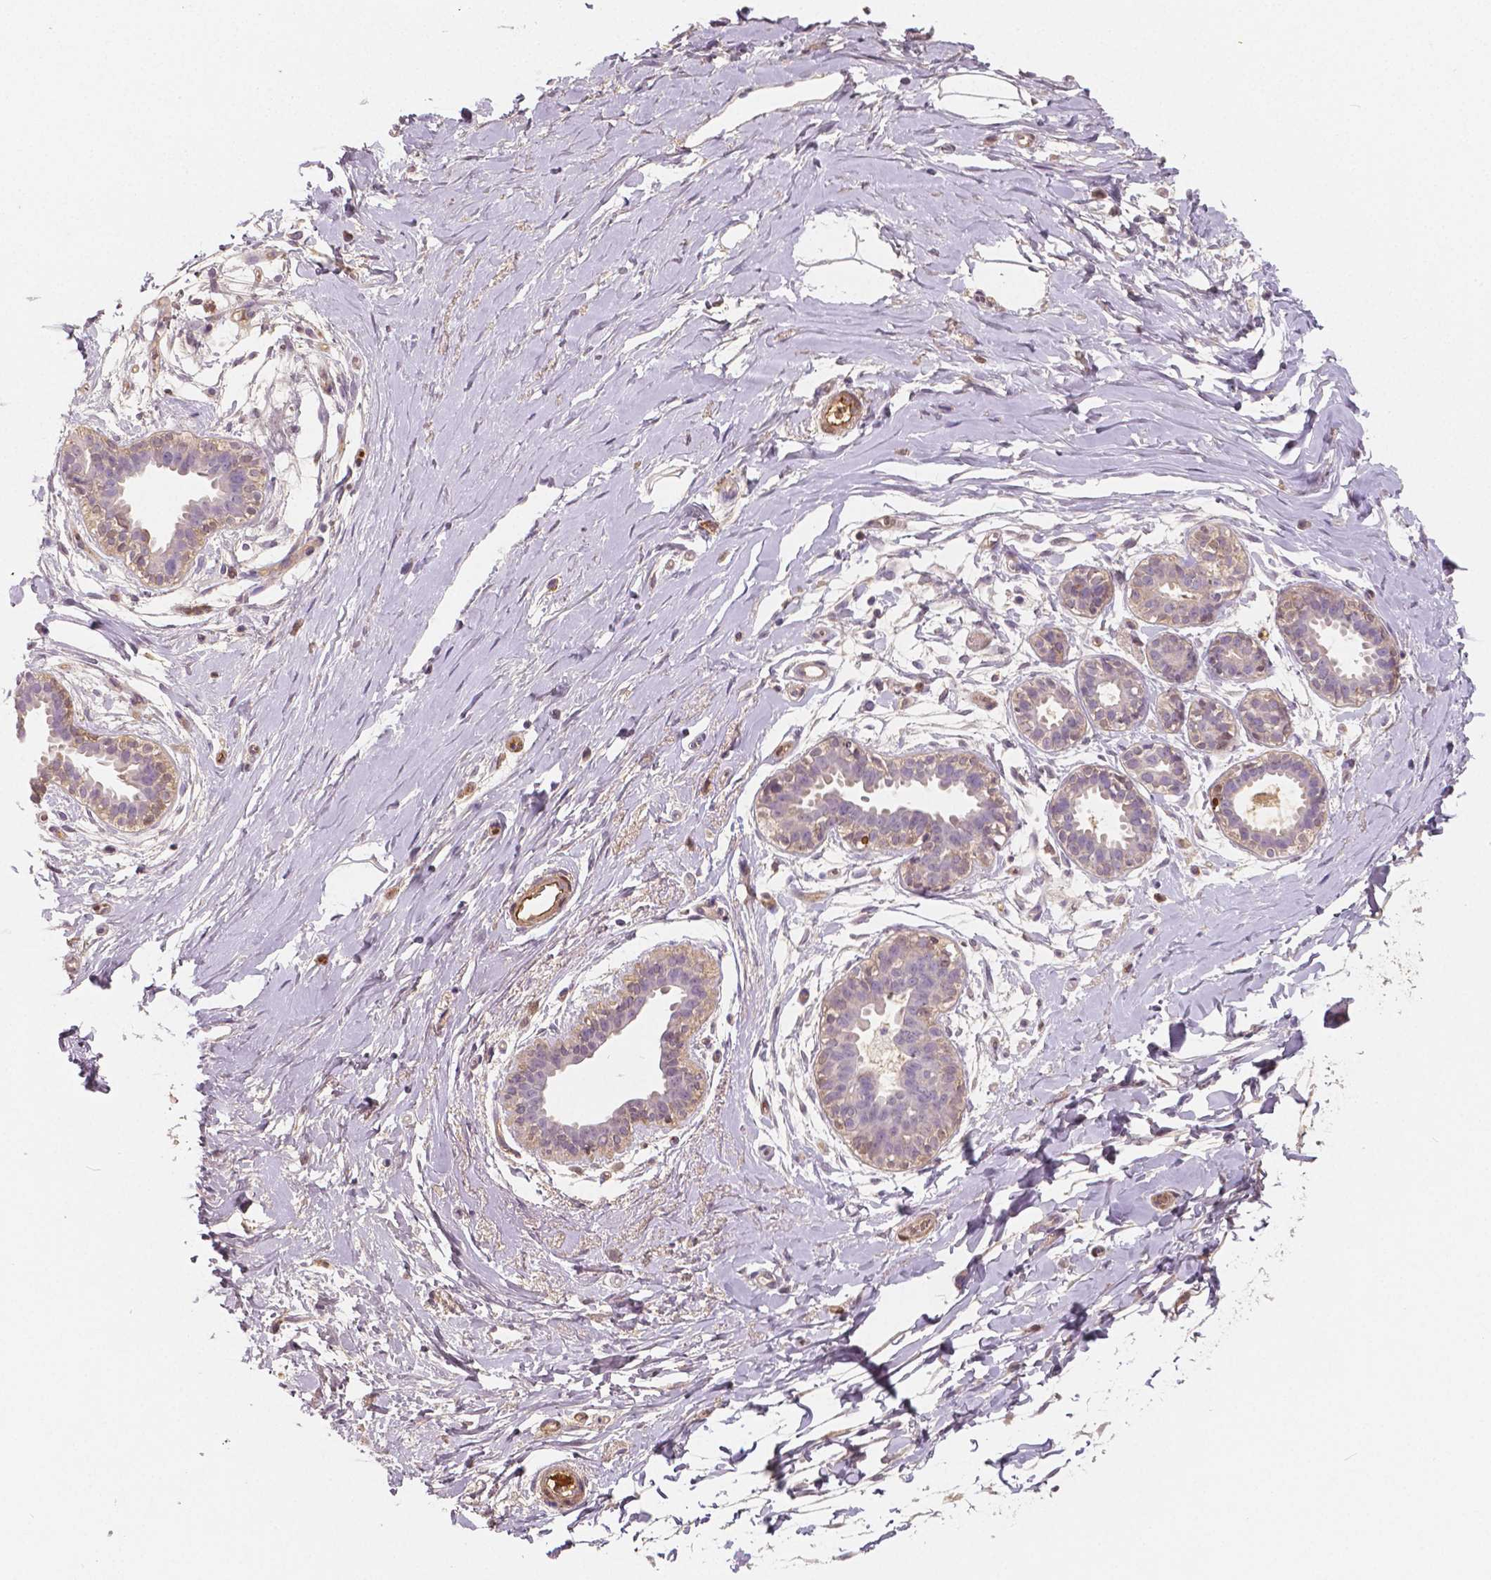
{"staining": {"intensity": "negative", "quantity": "none", "location": "none"}, "tissue": "breast", "cell_type": "Adipocytes", "image_type": "normal", "snomed": [{"axis": "morphology", "description": "Normal tissue, NOS"}, {"axis": "topography", "description": "Breast"}], "caption": "IHC image of benign breast stained for a protein (brown), which shows no expression in adipocytes.", "gene": "APOA4", "patient": {"sex": "female", "age": 49}}